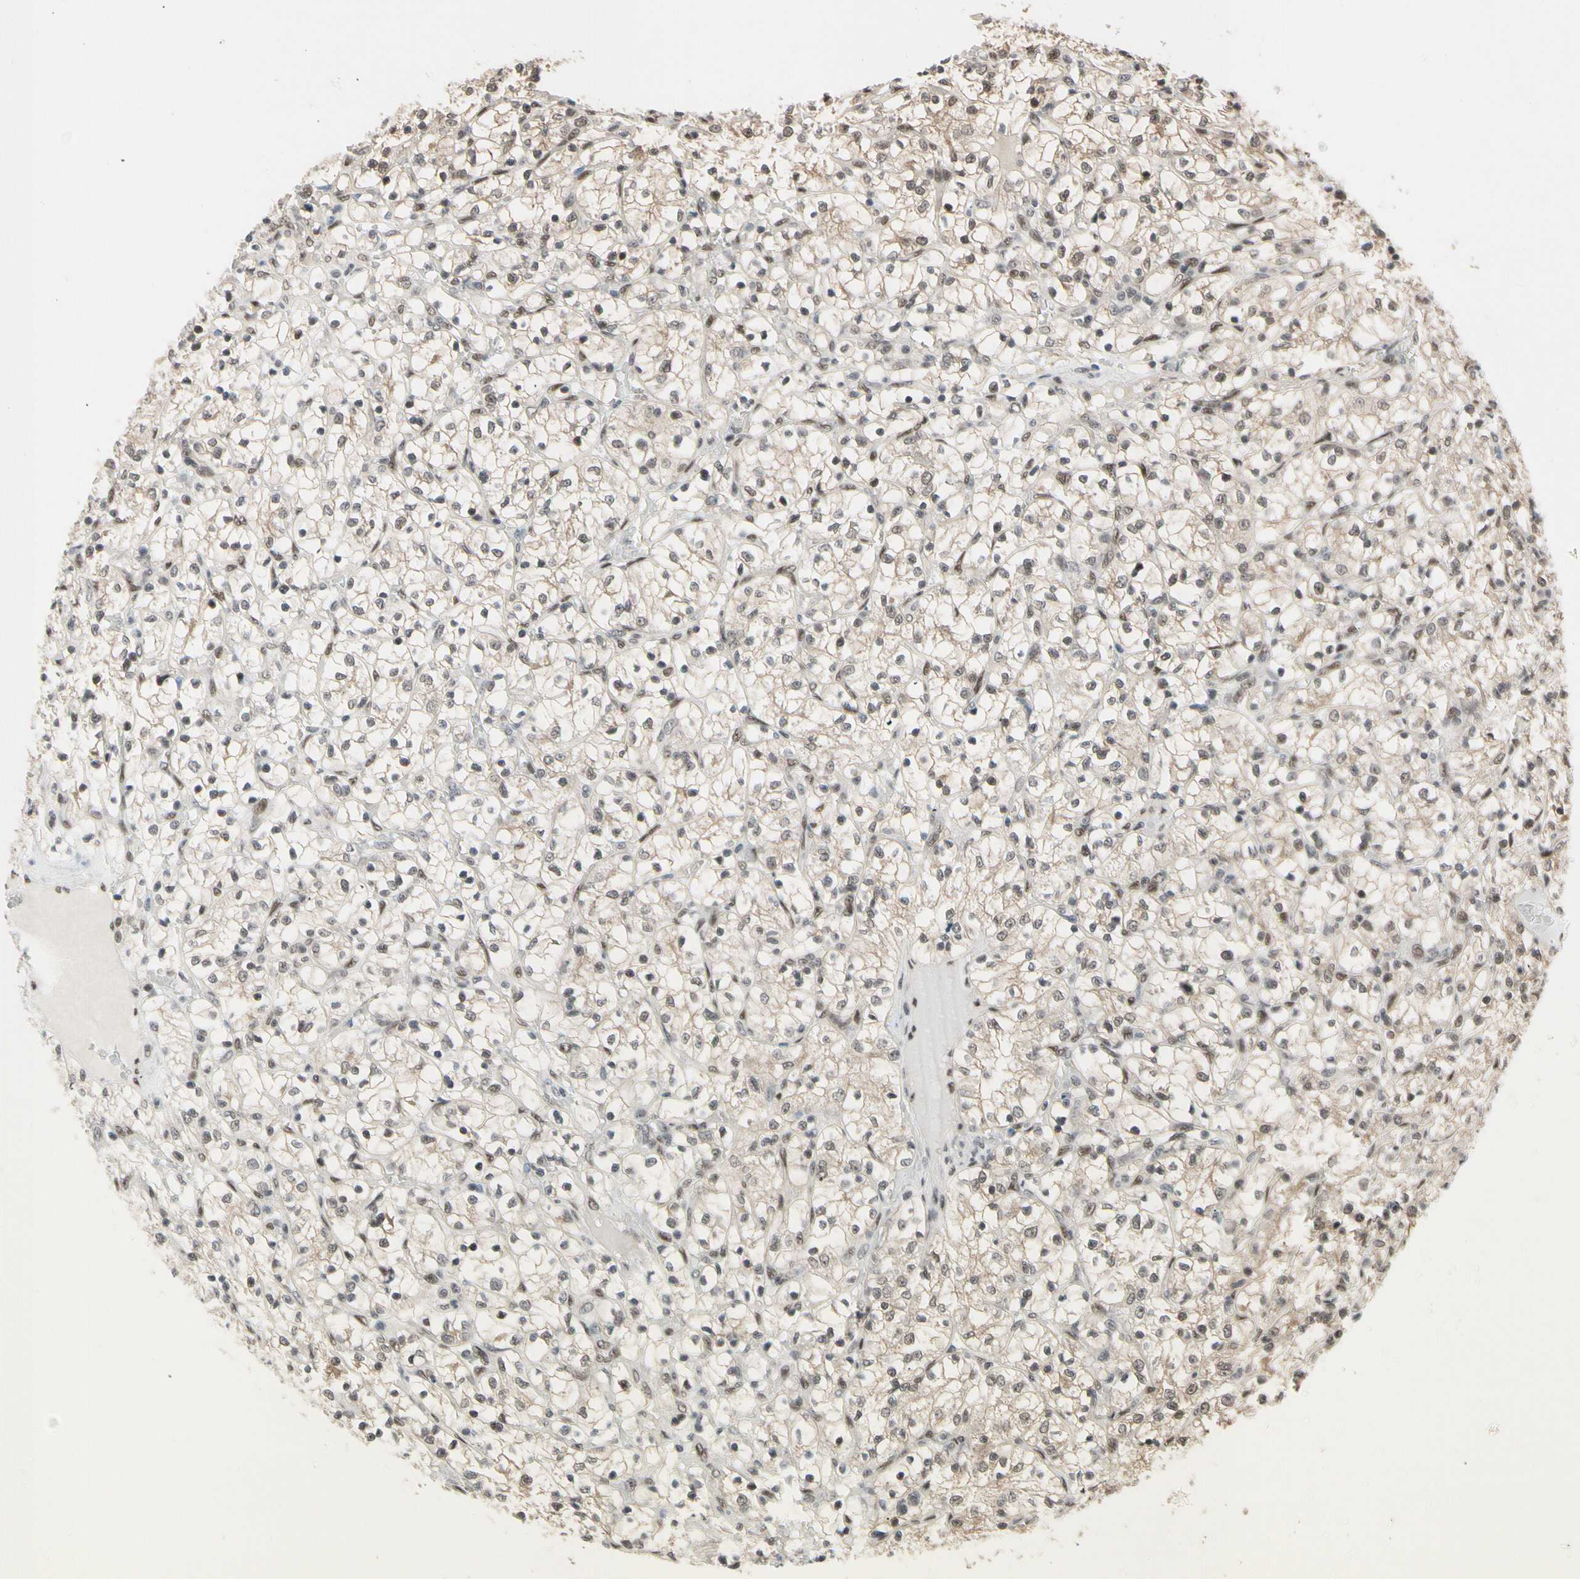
{"staining": {"intensity": "weak", "quantity": "25%-75%", "location": "cytoplasmic/membranous,nuclear"}, "tissue": "renal cancer", "cell_type": "Tumor cells", "image_type": "cancer", "snomed": [{"axis": "morphology", "description": "Adenocarcinoma, NOS"}, {"axis": "topography", "description": "Kidney"}], "caption": "Approximately 25%-75% of tumor cells in renal adenocarcinoma exhibit weak cytoplasmic/membranous and nuclear protein expression as visualized by brown immunohistochemical staining.", "gene": "TAF4", "patient": {"sex": "female", "age": 69}}